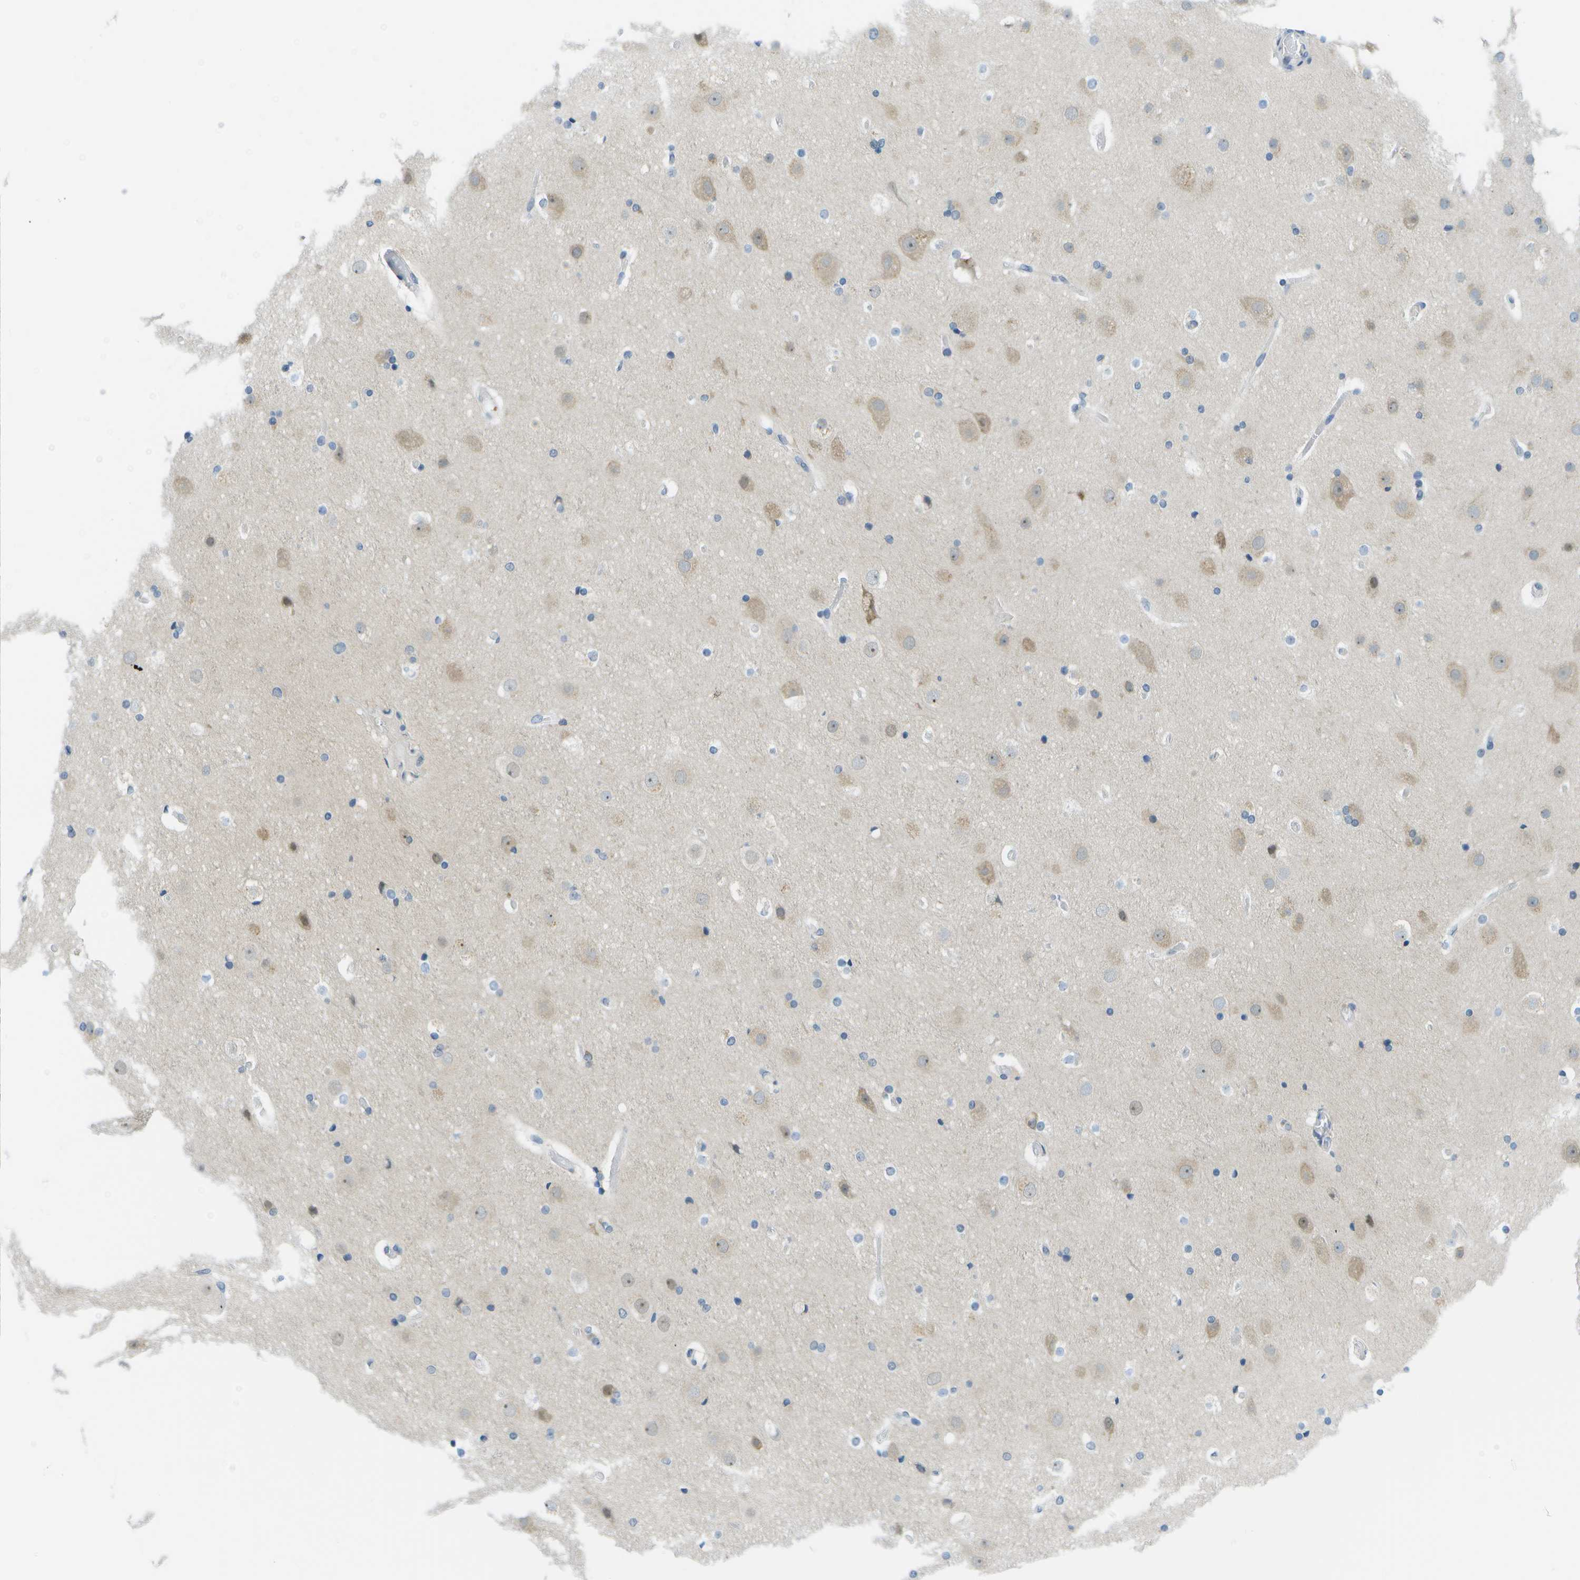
{"staining": {"intensity": "negative", "quantity": "none", "location": "none"}, "tissue": "cerebral cortex", "cell_type": "Endothelial cells", "image_type": "normal", "snomed": [{"axis": "morphology", "description": "Normal tissue, NOS"}, {"axis": "topography", "description": "Cerebral cortex"}], "caption": "Immunohistochemistry (IHC) of unremarkable human cerebral cortex reveals no staining in endothelial cells. (DAB (3,3'-diaminobenzidine) immunohistochemistry visualized using brightfield microscopy, high magnification).", "gene": "PITHD1", "patient": {"sex": "male", "age": 57}}